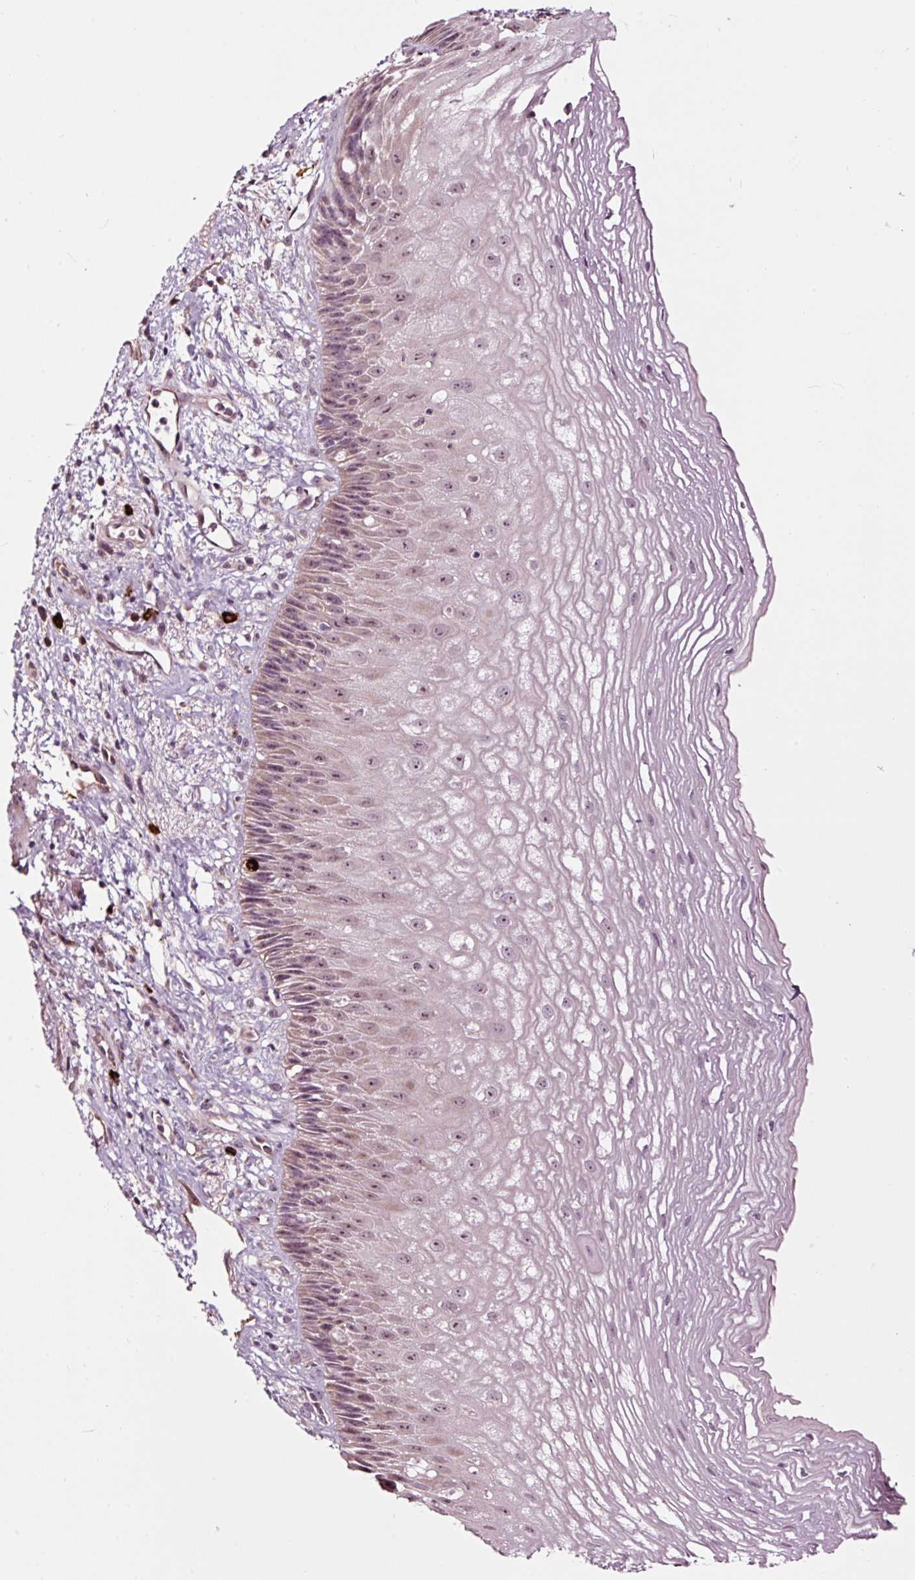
{"staining": {"intensity": "weak", "quantity": "25%-75%", "location": "nuclear"}, "tissue": "esophagus", "cell_type": "Squamous epithelial cells", "image_type": "normal", "snomed": [{"axis": "morphology", "description": "Normal tissue, NOS"}, {"axis": "topography", "description": "Esophagus"}], "caption": "Protein staining shows weak nuclear staining in about 25%-75% of squamous epithelial cells in normal esophagus. Nuclei are stained in blue.", "gene": "UTP14A", "patient": {"sex": "male", "age": 60}}